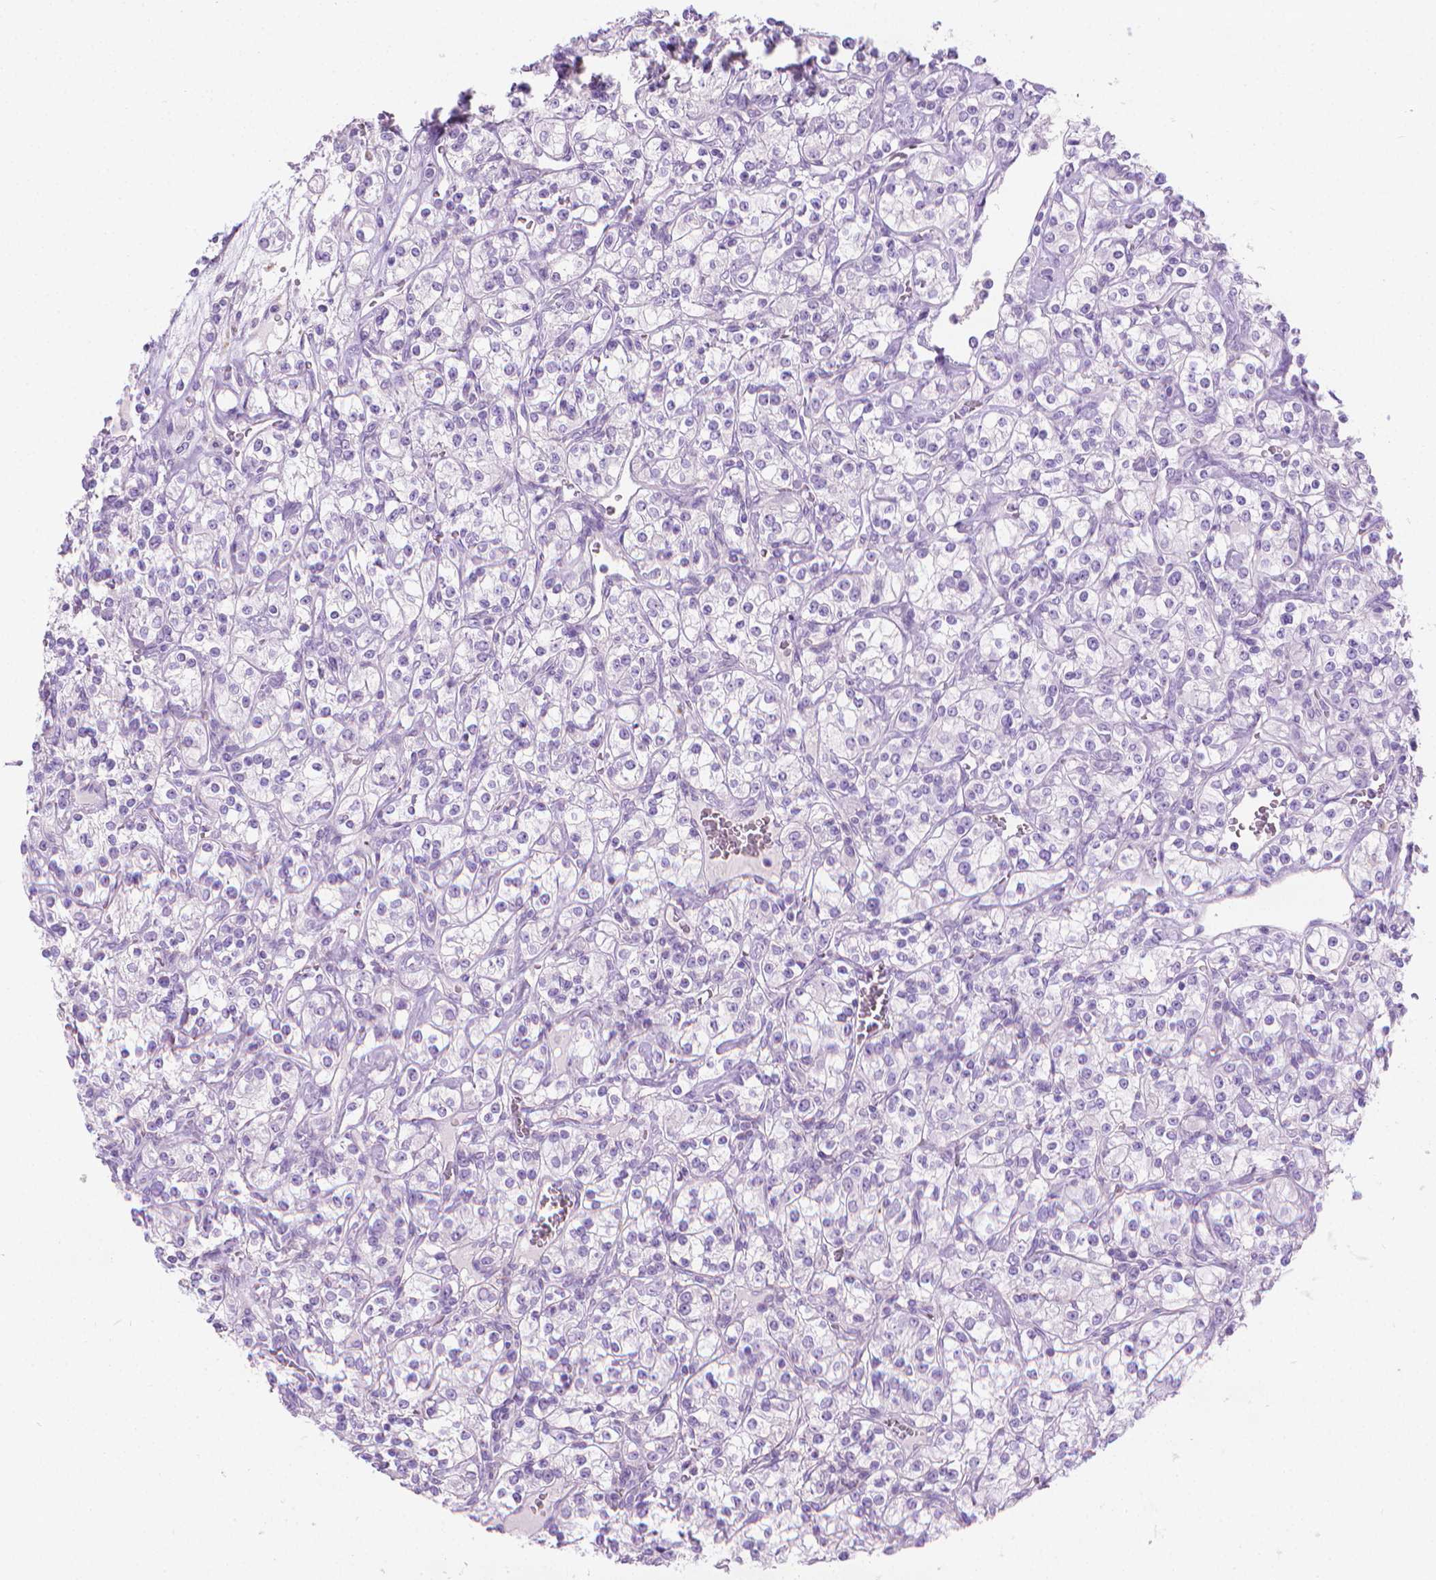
{"staining": {"intensity": "negative", "quantity": "none", "location": "none"}, "tissue": "renal cancer", "cell_type": "Tumor cells", "image_type": "cancer", "snomed": [{"axis": "morphology", "description": "Adenocarcinoma, NOS"}, {"axis": "topography", "description": "Kidney"}], "caption": "Renal adenocarcinoma was stained to show a protein in brown. There is no significant positivity in tumor cells. (Stains: DAB (3,3'-diaminobenzidine) immunohistochemistry (IHC) with hematoxylin counter stain, Microscopy: brightfield microscopy at high magnification).", "gene": "FASN", "patient": {"sex": "male", "age": 77}}